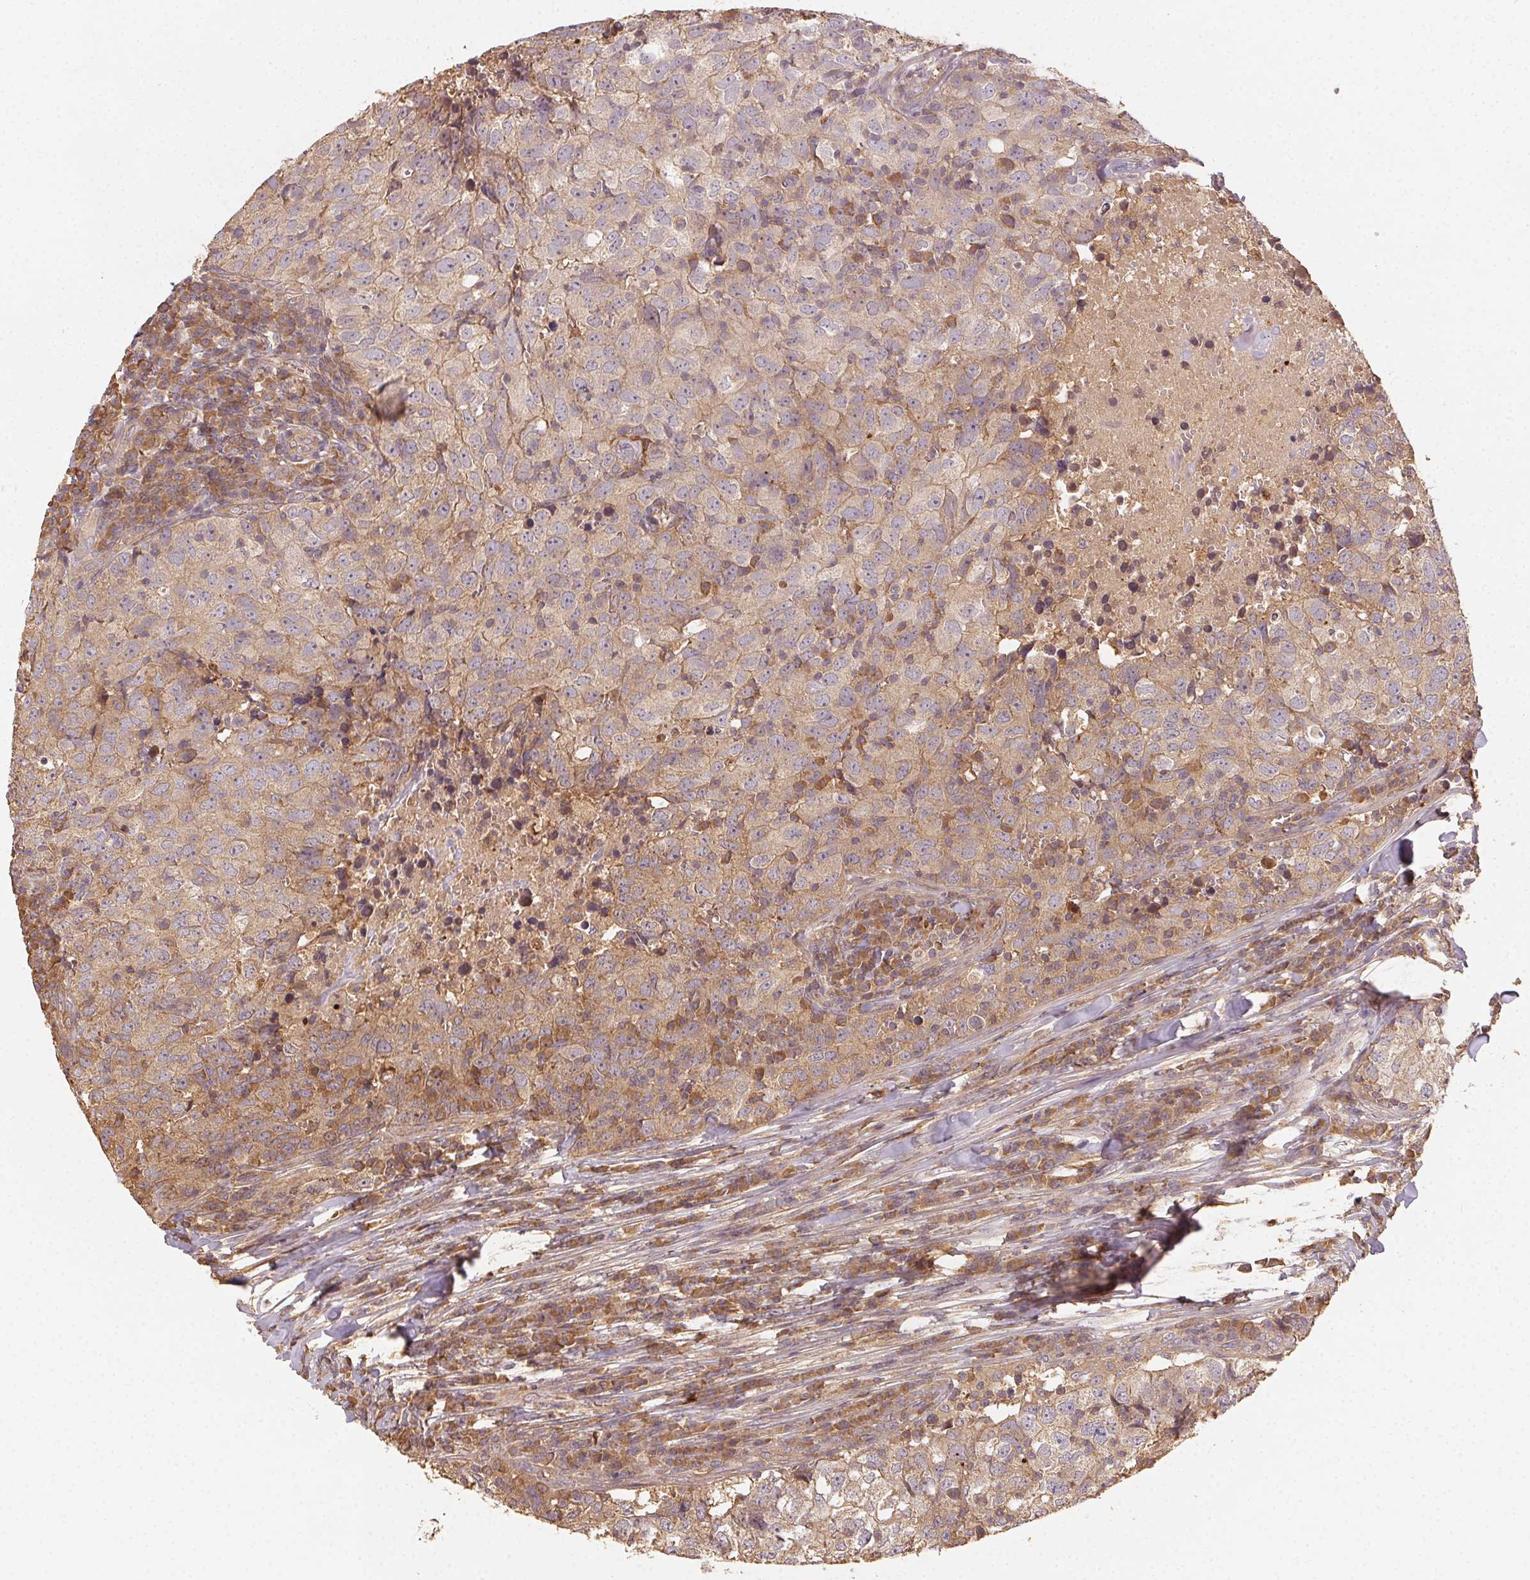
{"staining": {"intensity": "weak", "quantity": "<25%", "location": "cytoplasmic/membranous"}, "tissue": "breast cancer", "cell_type": "Tumor cells", "image_type": "cancer", "snomed": [{"axis": "morphology", "description": "Duct carcinoma"}, {"axis": "topography", "description": "Breast"}], "caption": "Tumor cells are negative for protein expression in human breast cancer. The staining was performed using DAB (3,3'-diaminobenzidine) to visualize the protein expression in brown, while the nuclei were stained in blue with hematoxylin (Magnification: 20x).", "gene": "RALA", "patient": {"sex": "female", "age": 30}}